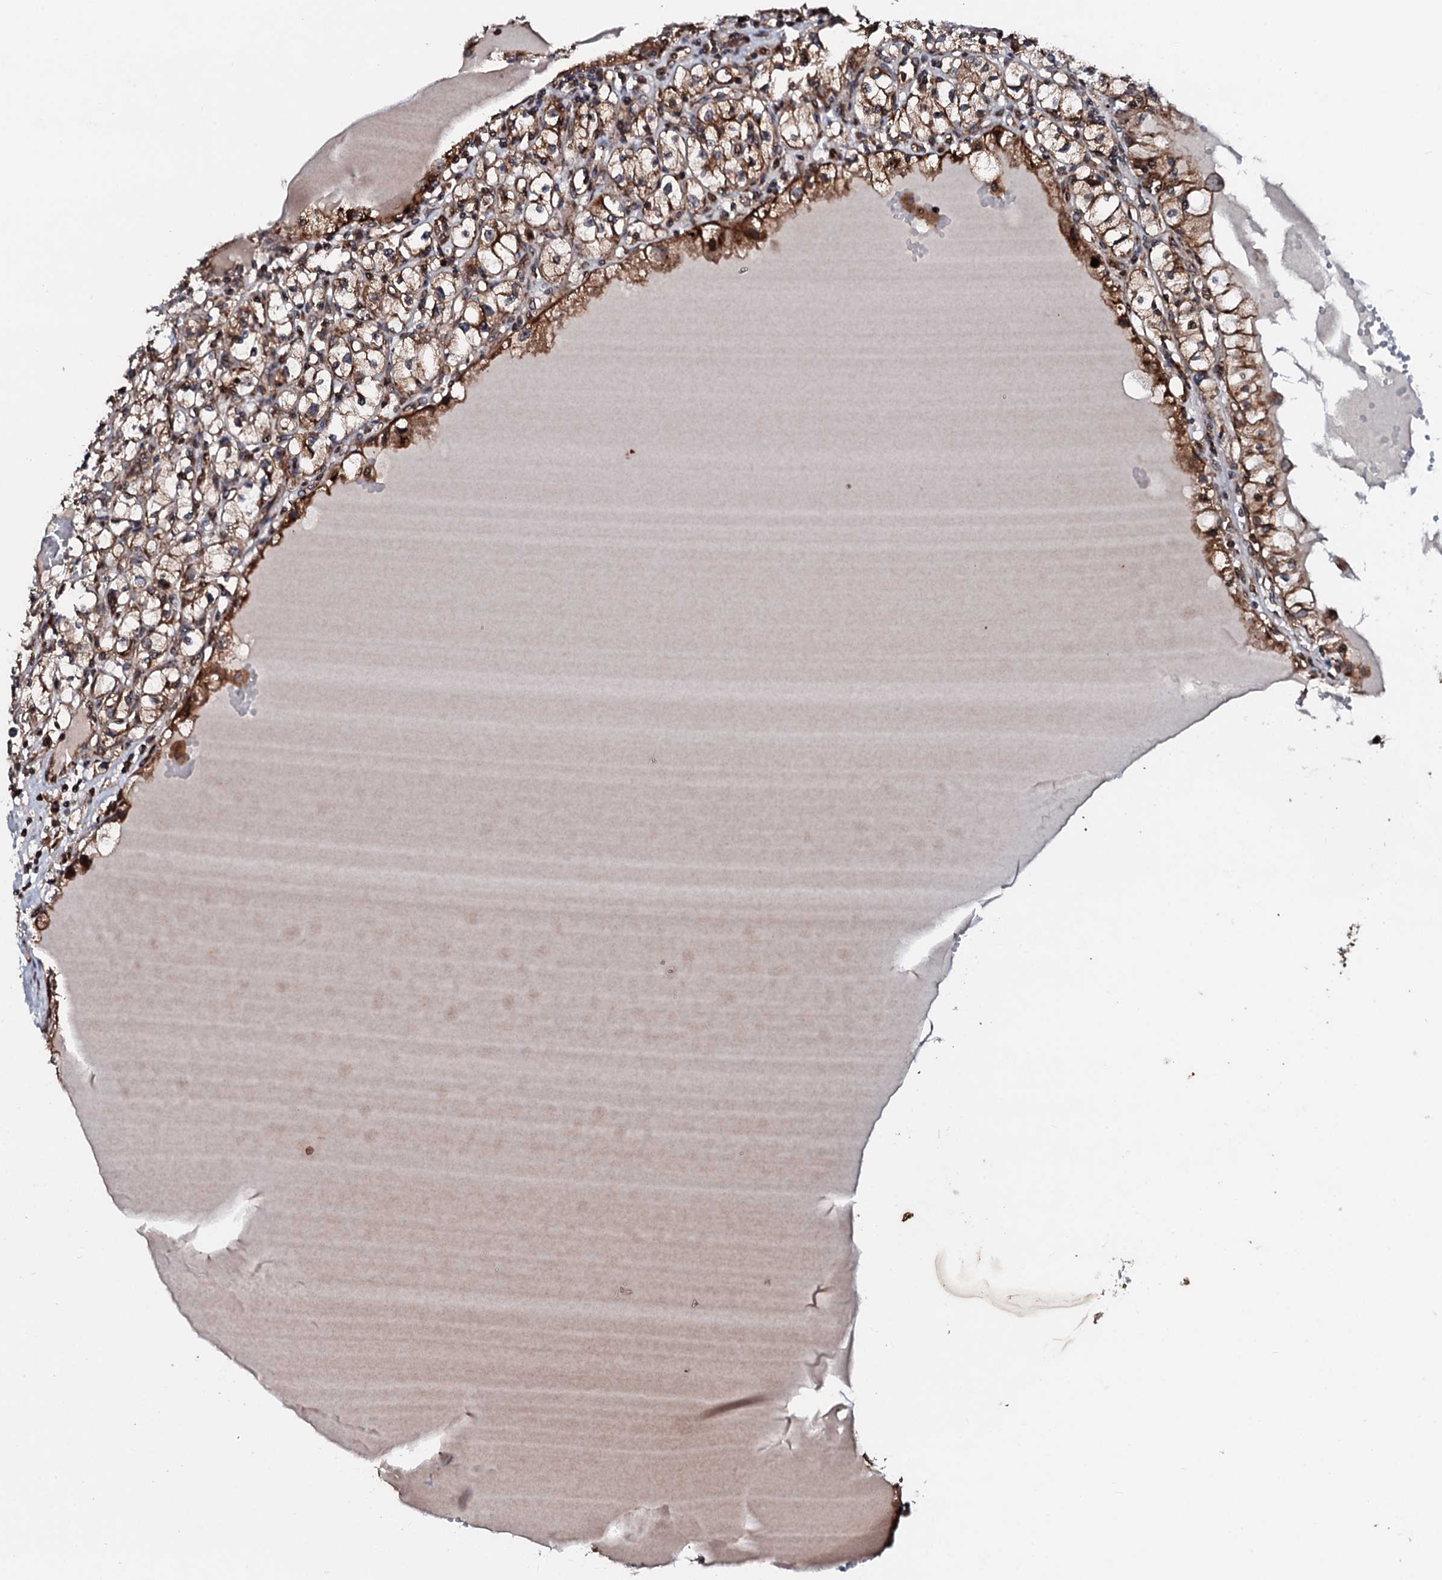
{"staining": {"intensity": "strong", "quantity": ">75%", "location": "cytoplasmic/membranous"}, "tissue": "renal cancer", "cell_type": "Tumor cells", "image_type": "cancer", "snomed": [{"axis": "morphology", "description": "Adenocarcinoma, NOS"}, {"axis": "topography", "description": "Kidney"}], "caption": "Renal cancer tissue demonstrates strong cytoplasmic/membranous expression in approximately >75% of tumor cells The protein of interest is shown in brown color, while the nuclei are stained blue.", "gene": "SDHAF2", "patient": {"sex": "male", "age": 56}}